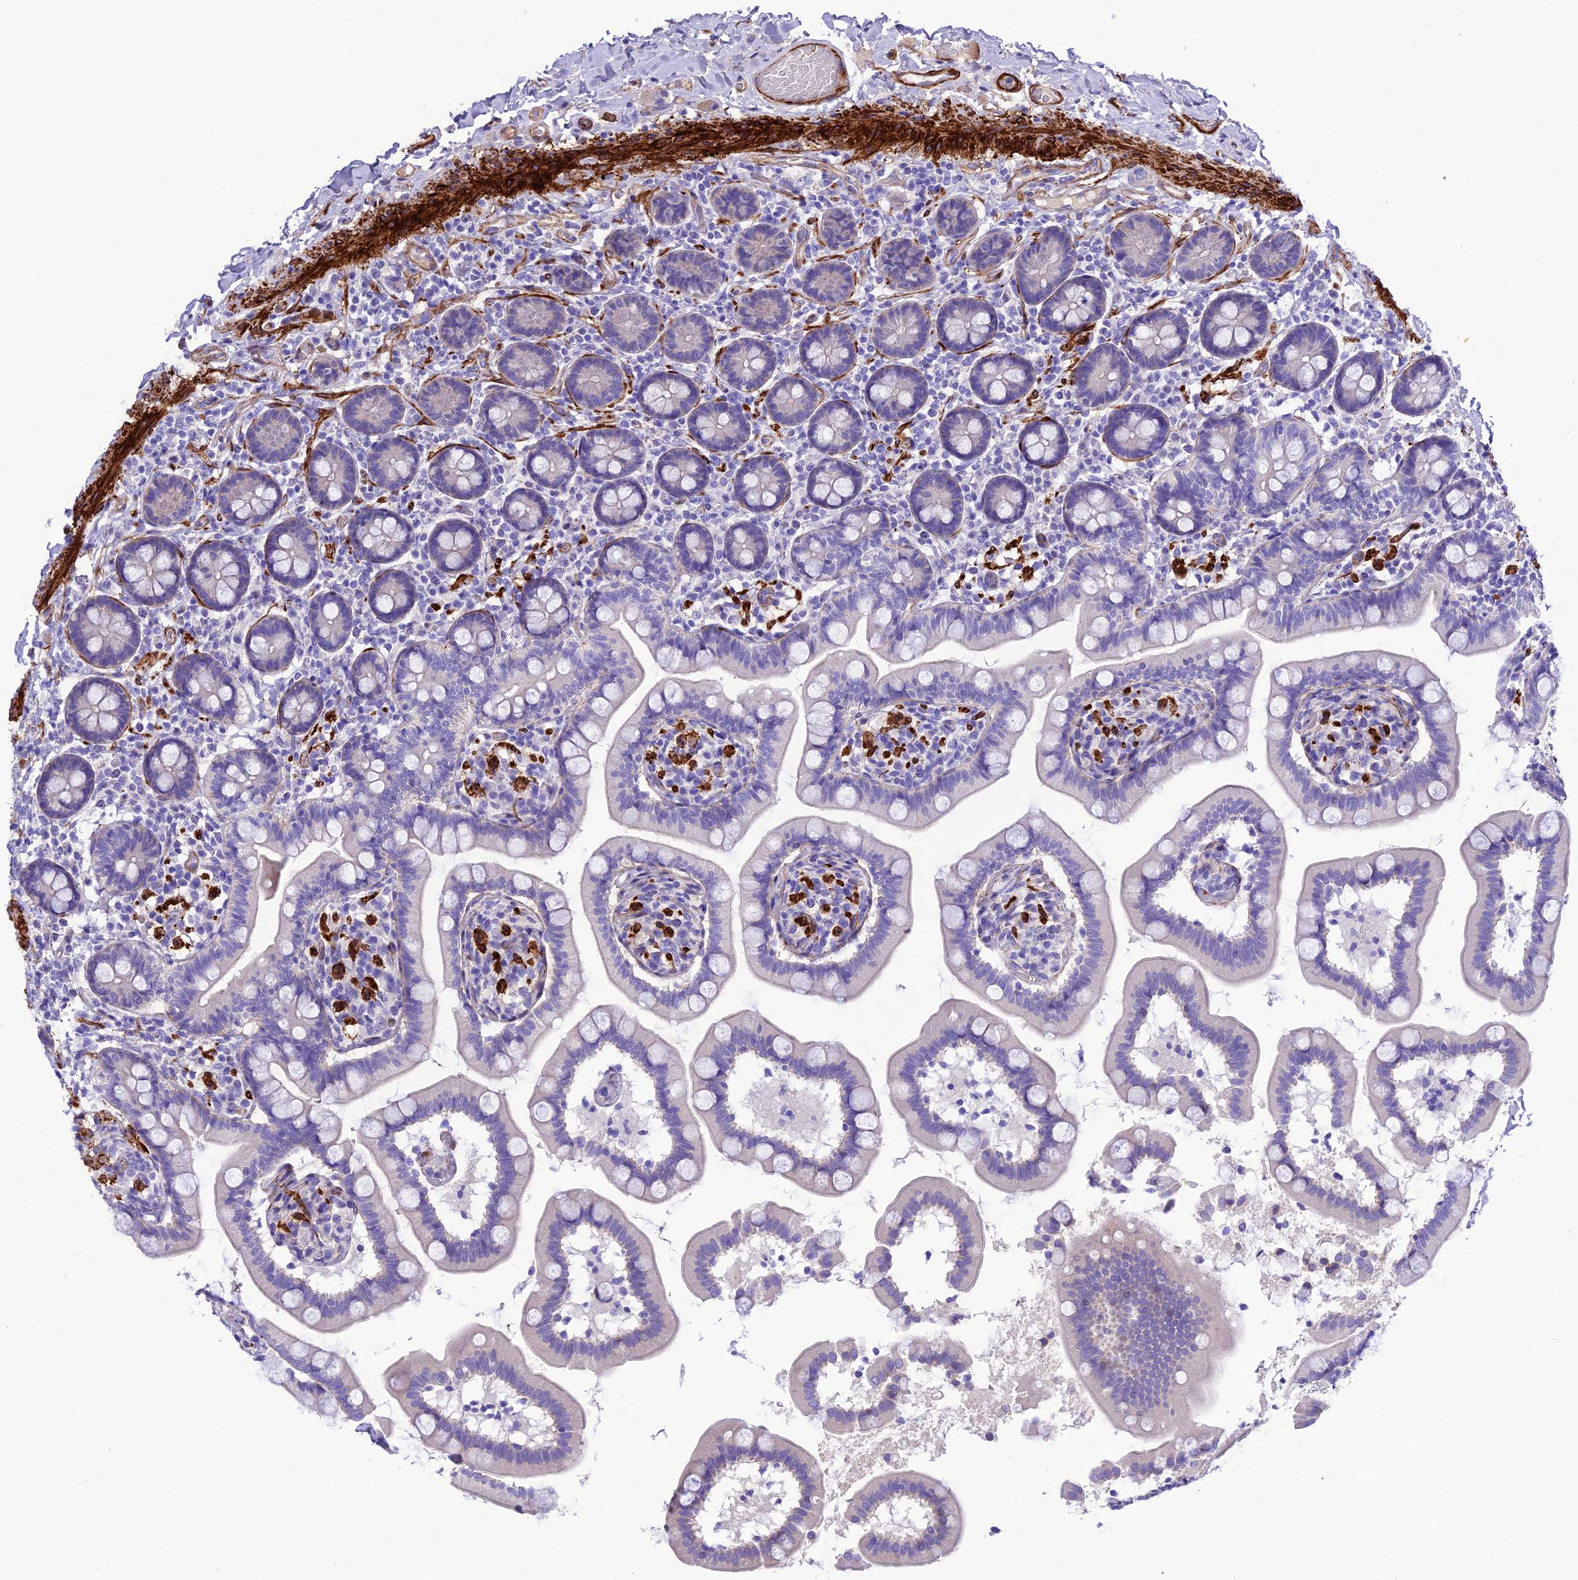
{"staining": {"intensity": "negative", "quantity": "none", "location": "none"}, "tissue": "small intestine", "cell_type": "Glandular cells", "image_type": "normal", "snomed": [{"axis": "morphology", "description": "Normal tissue, NOS"}, {"axis": "topography", "description": "Small intestine"}], "caption": "IHC micrograph of unremarkable human small intestine stained for a protein (brown), which shows no expression in glandular cells.", "gene": "FRA10AC1", "patient": {"sex": "female", "age": 64}}